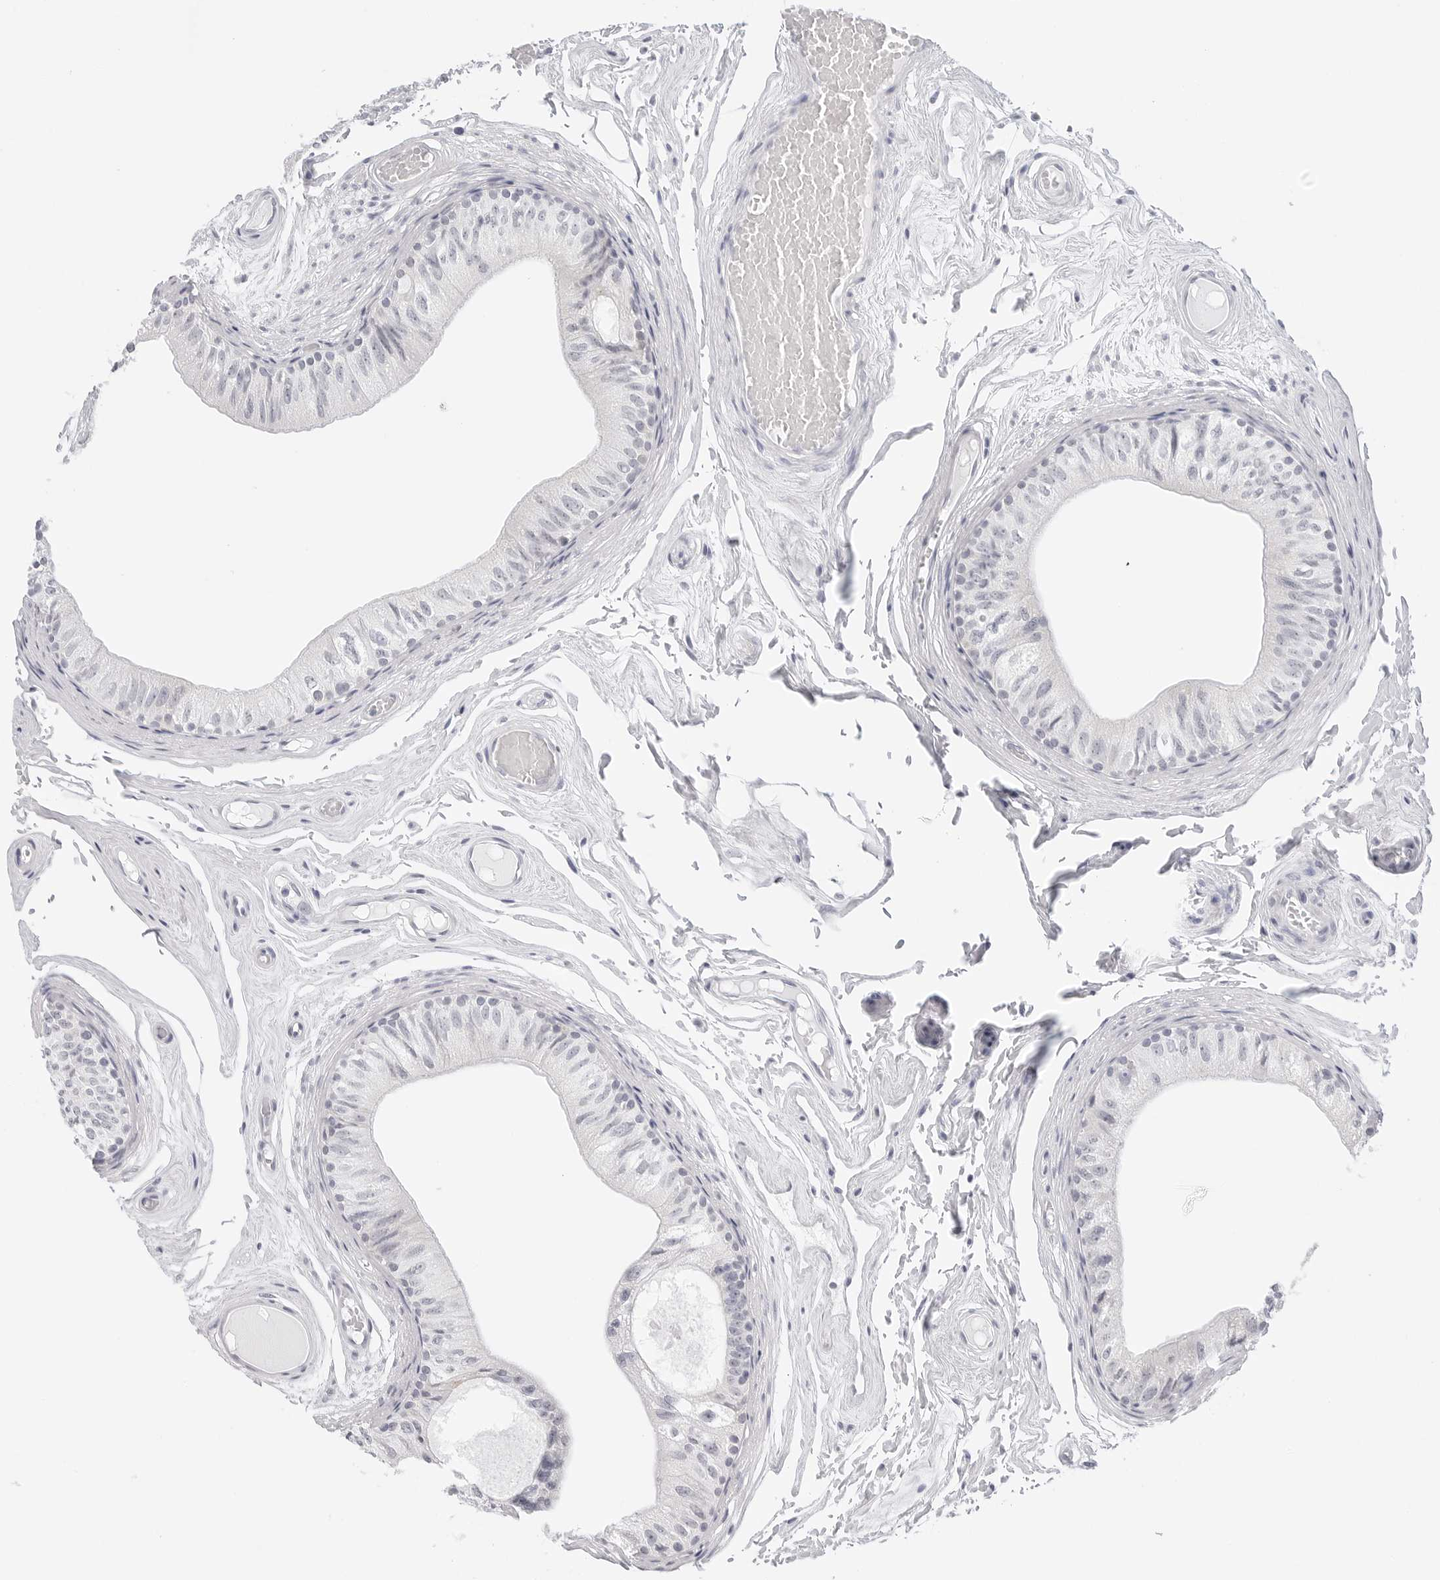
{"staining": {"intensity": "negative", "quantity": "none", "location": "none"}, "tissue": "epididymis", "cell_type": "Glandular cells", "image_type": "normal", "snomed": [{"axis": "morphology", "description": "Normal tissue, NOS"}, {"axis": "topography", "description": "Epididymis"}], "caption": "Immunohistochemical staining of unremarkable epididymis demonstrates no significant staining in glandular cells. (Immunohistochemistry, brightfield microscopy, high magnification).", "gene": "HMGCS2", "patient": {"sex": "male", "age": 79}}